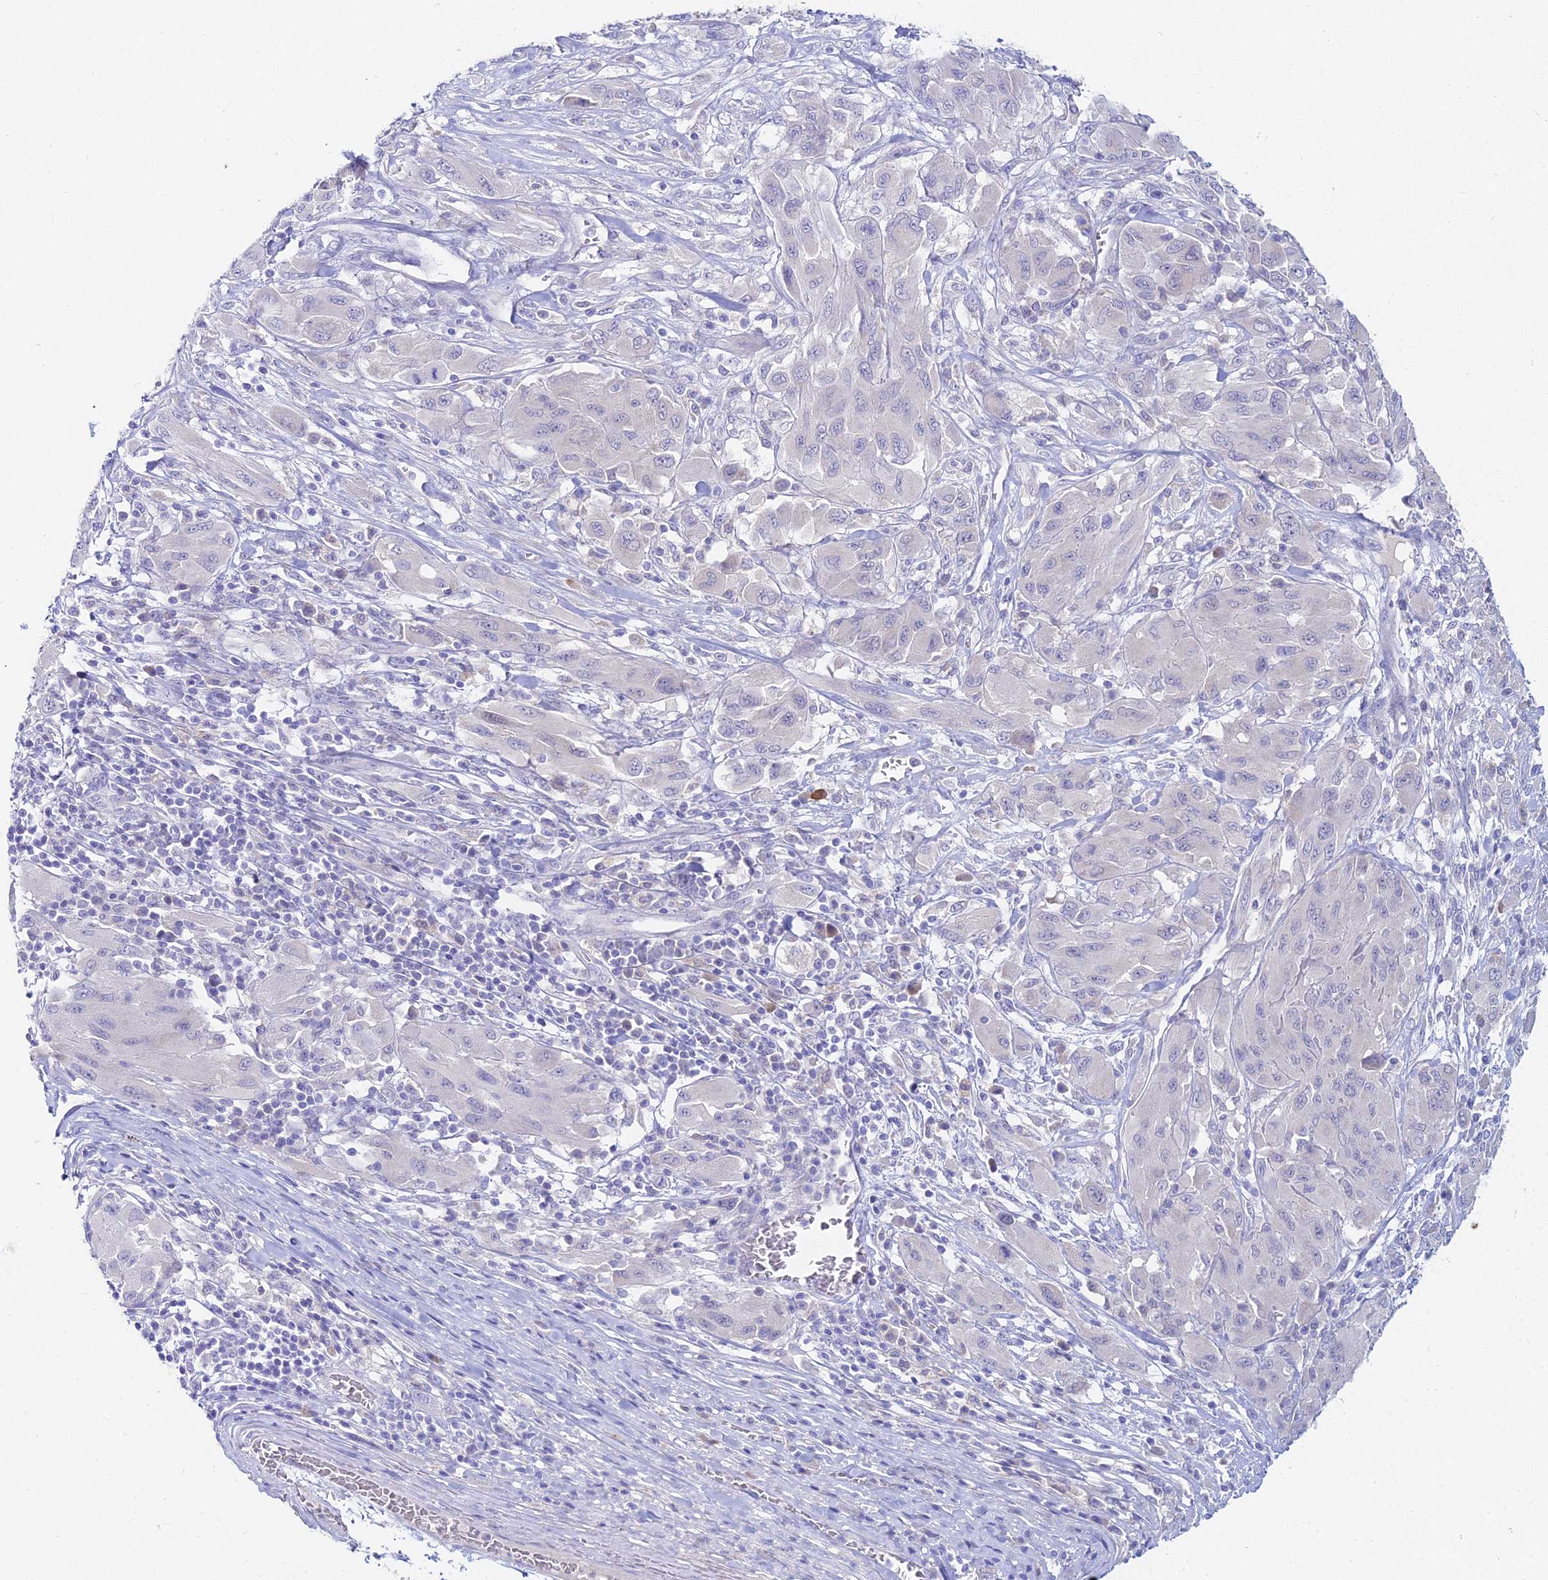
{"staining": {"intensity": "negative", "quantity": "none", "location": "none"}, "tissue": "melanoma", "cell_type": "Tumor cells", "image_type": "cancer", "snomed": [{"axis": "morphology", "description": "Malignant melanoma, NOS"}, {"axis": "topography", "description": "Skin"}], "caption": "This is a histopathology image of immunohistochemistry (IHC) staining of melanoma, which shows no expression in tumor cells. (Immunohistochemistry, brightfield microscopy, high magnification).", "gene": "WDR43", "patient": {"sex": "female", "age": 91}}